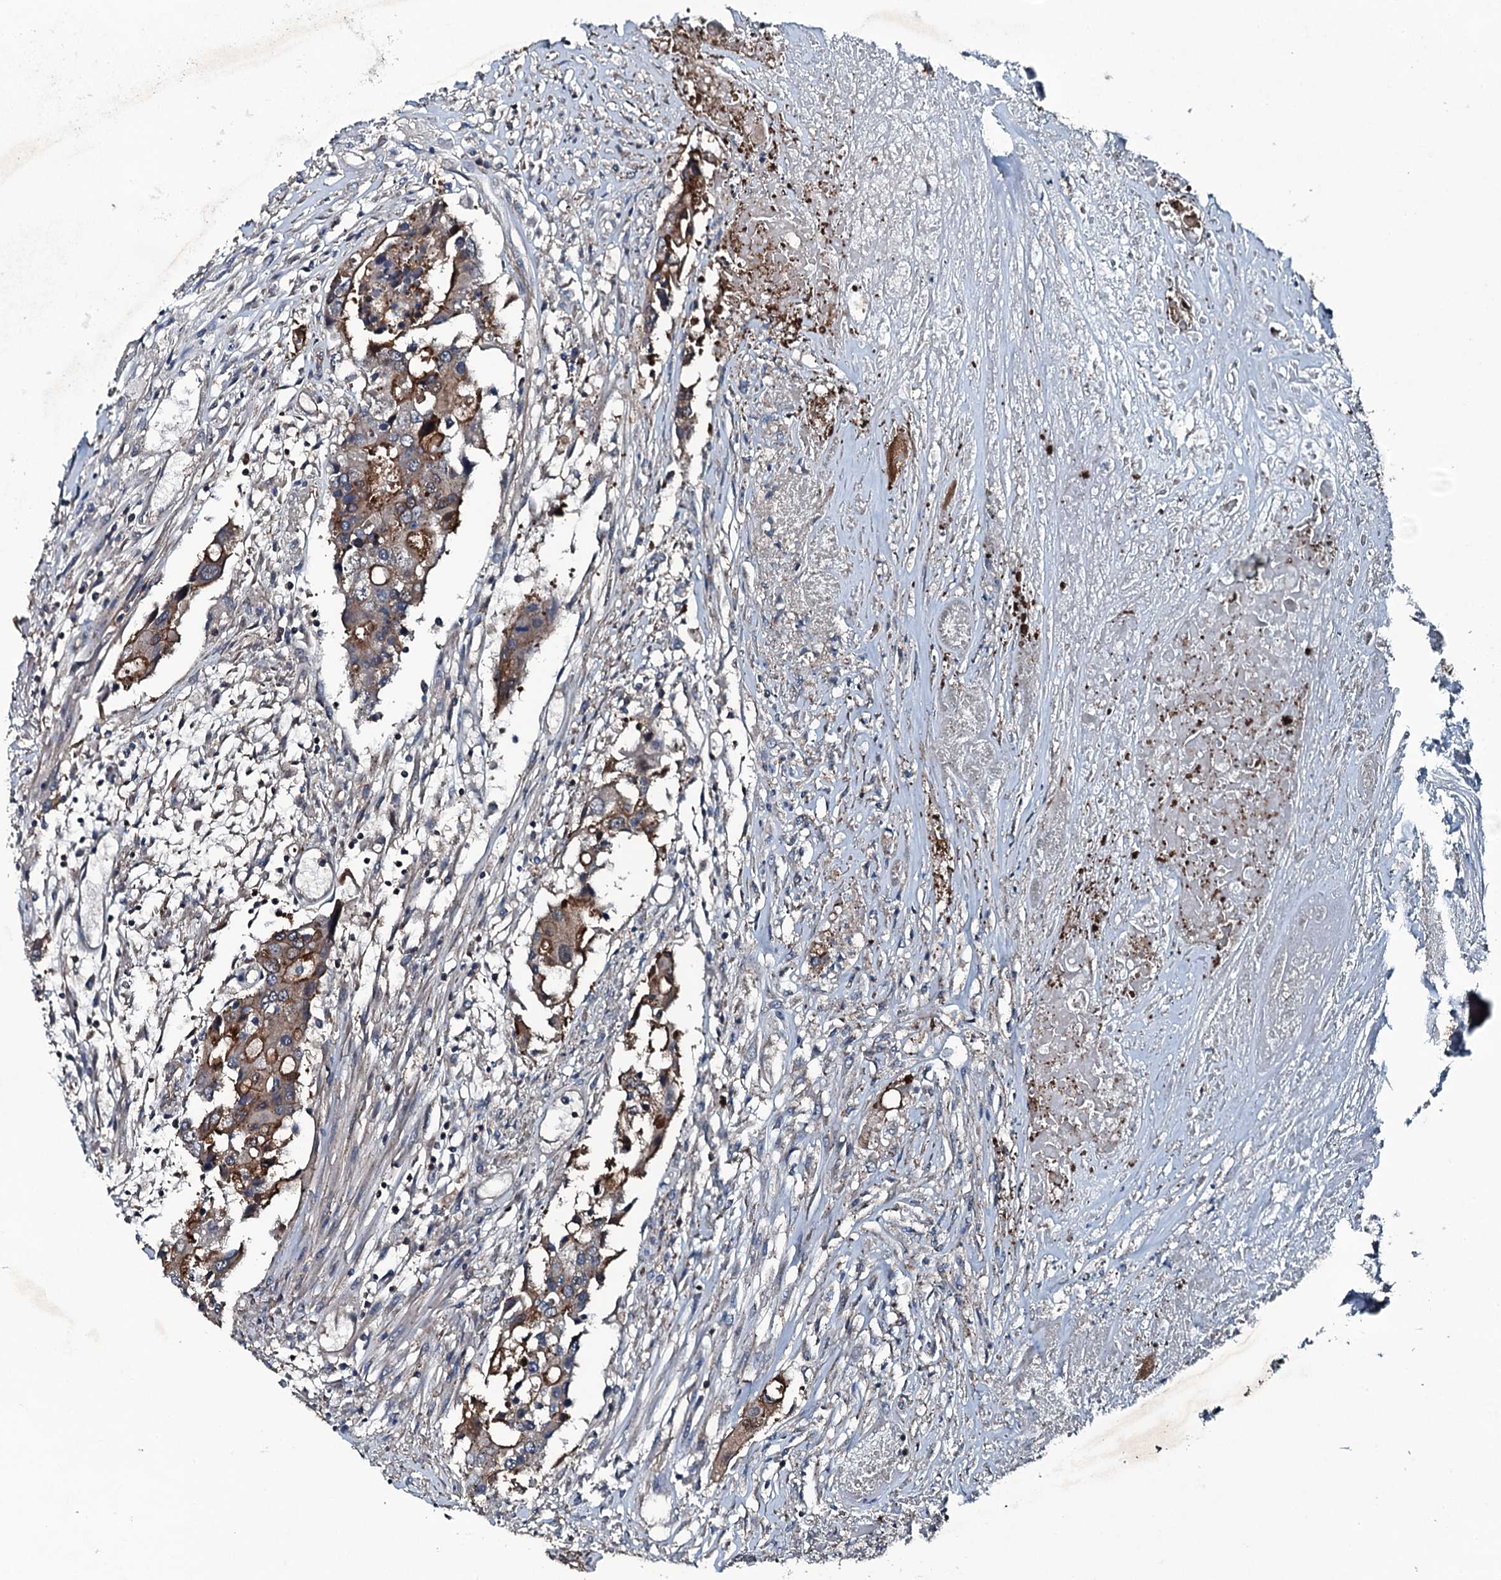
{"staining": {"intensity": "moderate", "quantity": ">75%", "location": "cytoplasmic/membranous"}, "tissue": "colorectal cancer", "cell_type": "Tumor cells", "image_type": "cancer", "snomed": [{"axis": "morphology", "description": "Adenocarcinoma, NOS"}, {"axis": "topography", "description": "Colon"}], "caption": "An immunohistochemistry micrograph of tumor tissue is shown. Protein staining in brown shows moderate cytoplasmic/membranous positivity in colorectal cancer within tumor cells.", "gene": "SLC25A38", "patient": {"sex": "male", "age": 77}}